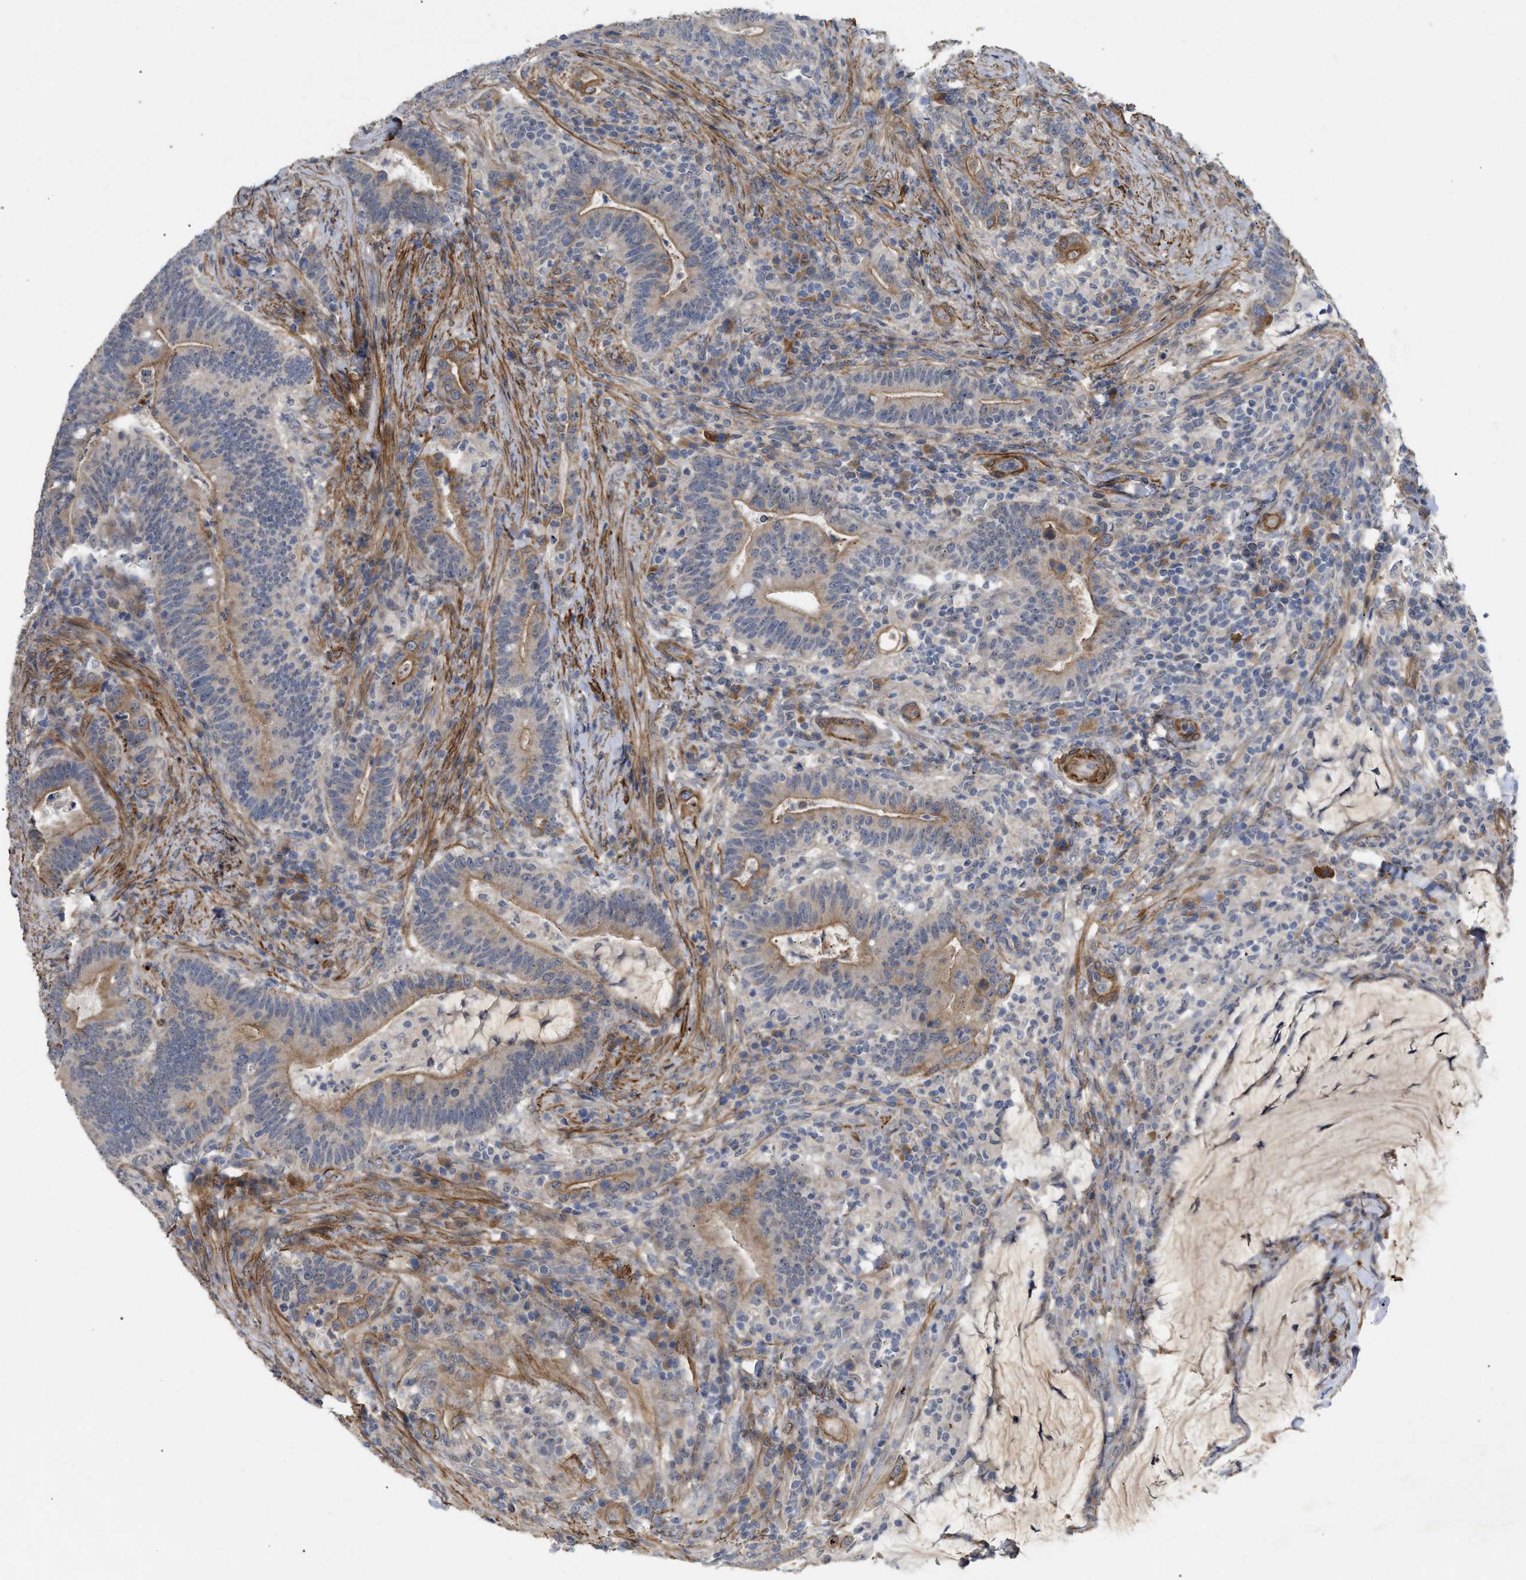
{"staining": {"intensity": "weak", "quantity": ">75%", "location": "cytoplasmic/membranous"}, "tissue": "colorectal cancer", "cell_type": "Tumor cells", "image_type": "cancer", "snomed": [{"axis": "morphology", "description": "Normal tissue, NOS"}, {"axis": "morphology", "description": "Adenocarcinoma, NOS"}, {"axis": "topography", "description": "Colon"}], "caption": "This histopathology image displays IHC staining of adenocarcinoma (colorectal), with low weak cytoplasmic/membranous positivity in approximately >75% of tumor cells.", "gene": "ST6GALNAC6", "patient": {"sex": "female", "age": 66}}